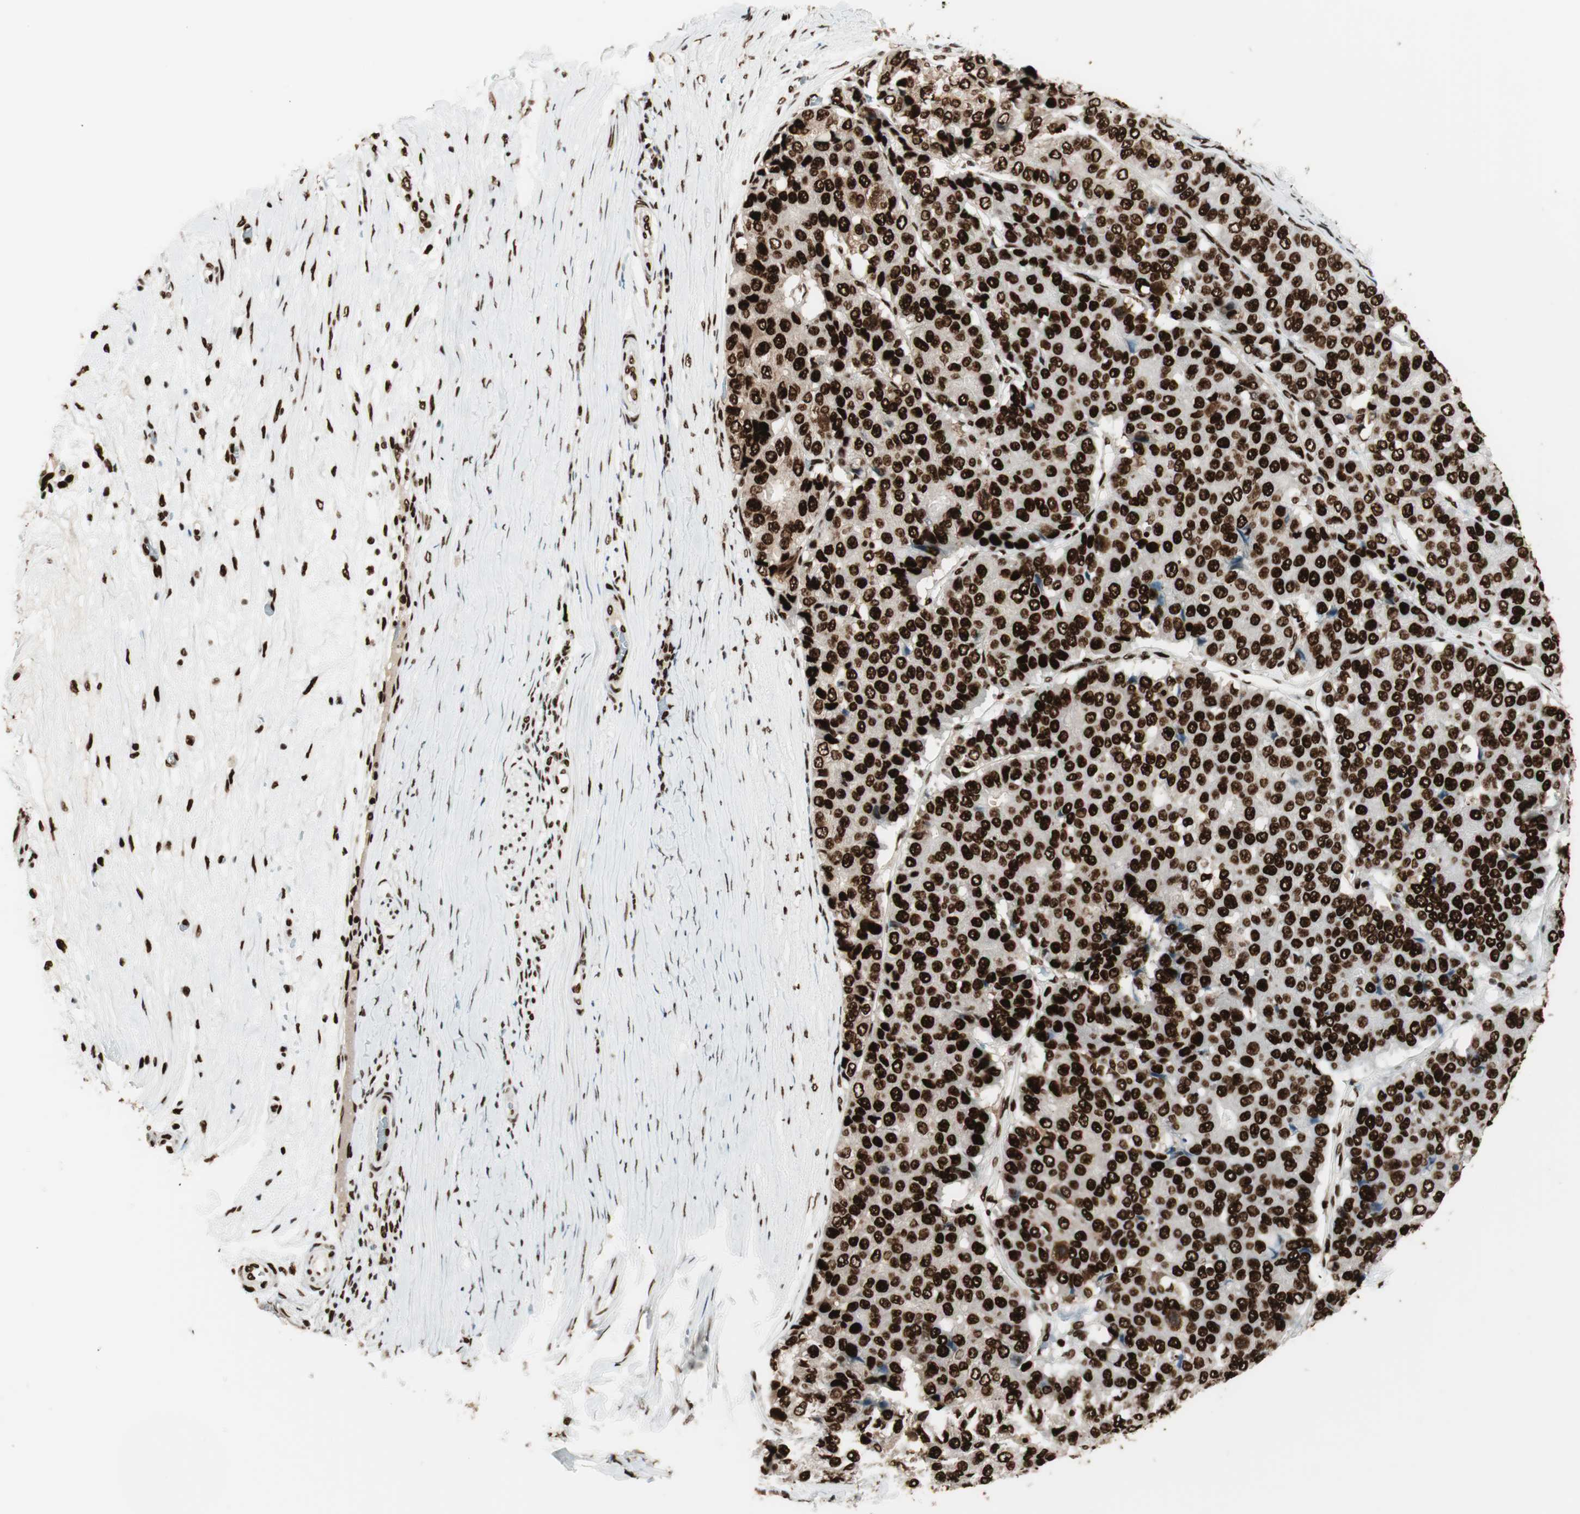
{"staining": {"intensity": "strong", "quantity": ">75%", "location": "nuclear"}, "tissue": "pancreatic cancer", "cell_type": "Tumor cells", "image_type": "cancer", "snomed": [{"axis": "morphology", "description": "Adenocarcinoma, NOS"}, {"axis": "topography", "description": "Pancreas"}], "caption": "A brown stain highlights strong nuclear positivity of a protein in human pancreatic cancer tumor cells.", "gene": "PSME3", "patient": {"sex": "male", "age": 50}}